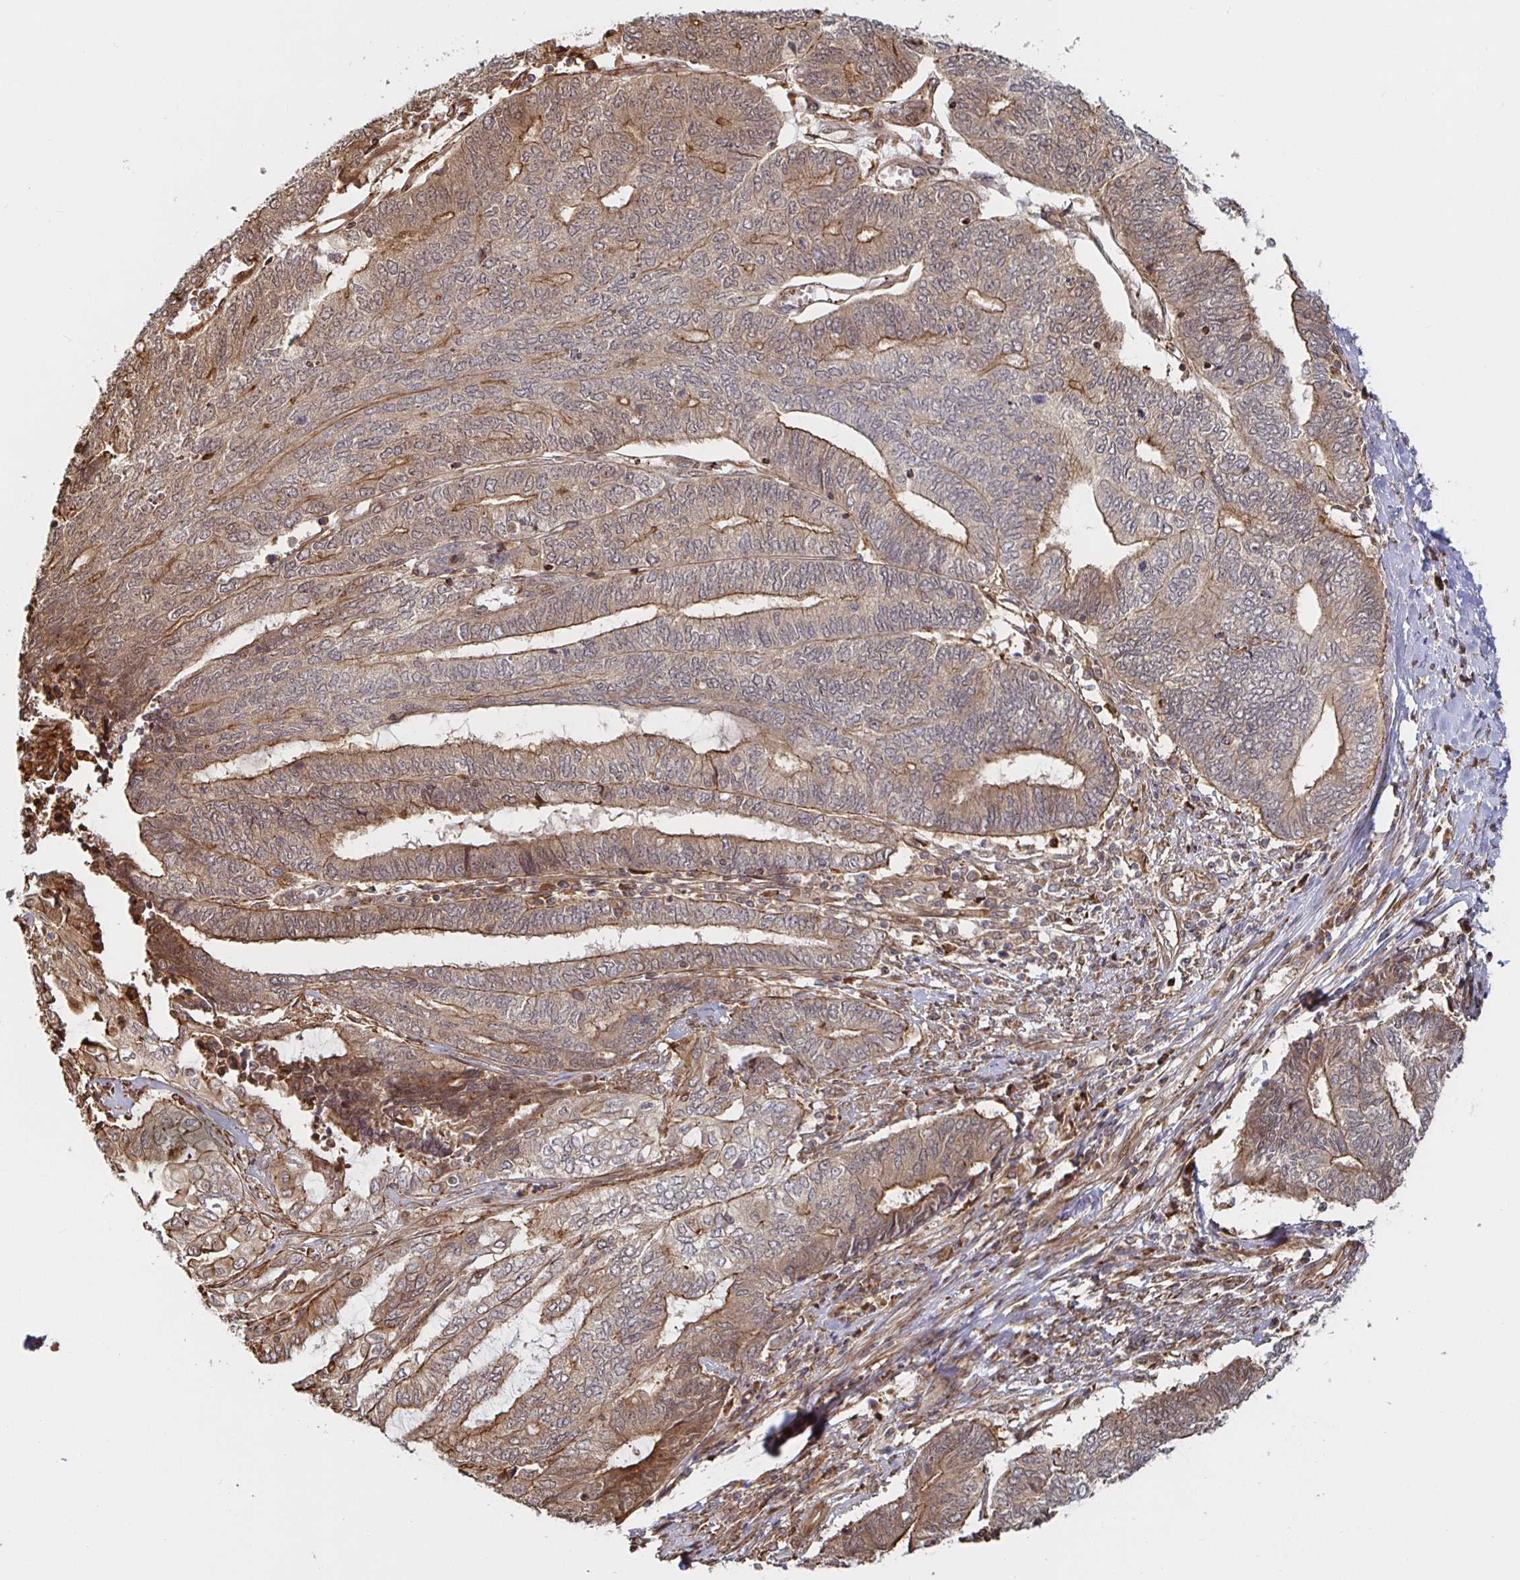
{"staining": {"intensity": "moderate", "quantity": ">75%", "location": "cytoplasmic/membranous"}, "tissue": "endometrial cancer", "cell_type": "Tumor cells", "image_type": "cancer", "snomed": [{"axis": "morphology", "description": "Adenocarcinoma, NOS"}, {"axis": "topography", "description": "Uterus"}, {"axis": "topography", "description": "Endometrium"}], "caption": "Immunohistochemical staining of endometrial cancer exhibits medium levels of moderate cytoplasmic/membranous expression in approximately >75% of tumor cells.", "gene": "STRAP", "patient": {"sex": "female", "age": 70}}